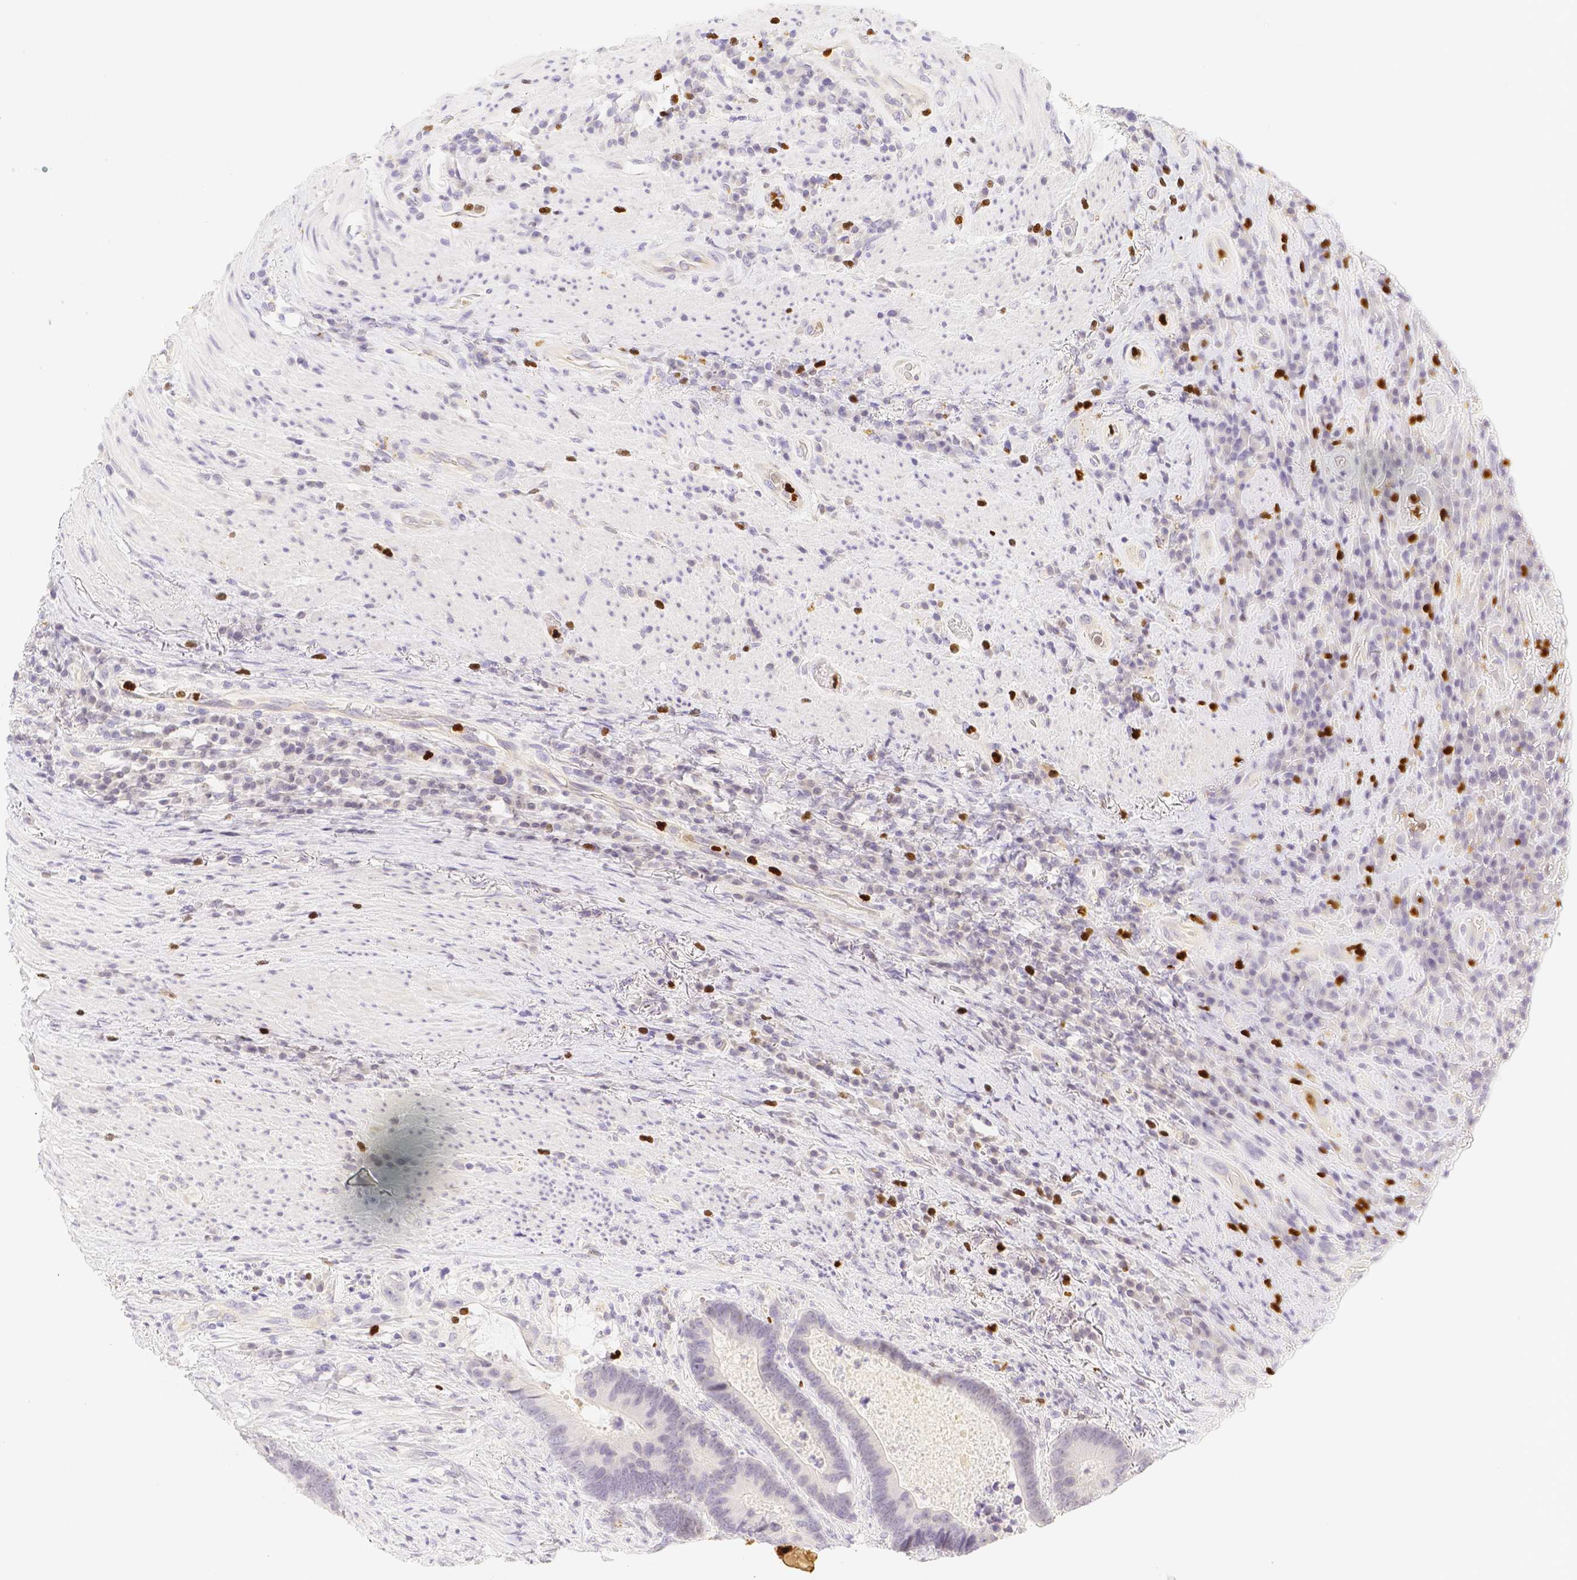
{"staining": {"intensity": "negative", "quantity": "none", "location": "none"}, "tissue": "colorectal cancer", "cell_type": "Tumor cells", "image_type": "cancer", "snomed": [{"axis": "morphology", "description": "Adenocarcinoma, NOS"}, {"axis": "topography", "description": "Rectum"}], "caption": "Immunohistochemistry (IHC) image of human colorectal adenocarcinoma stained for a protein (brown), which reveals no expression in tumor cells.", "gene": "PADI4", "patient": {"sex": "male", "age": 51}}